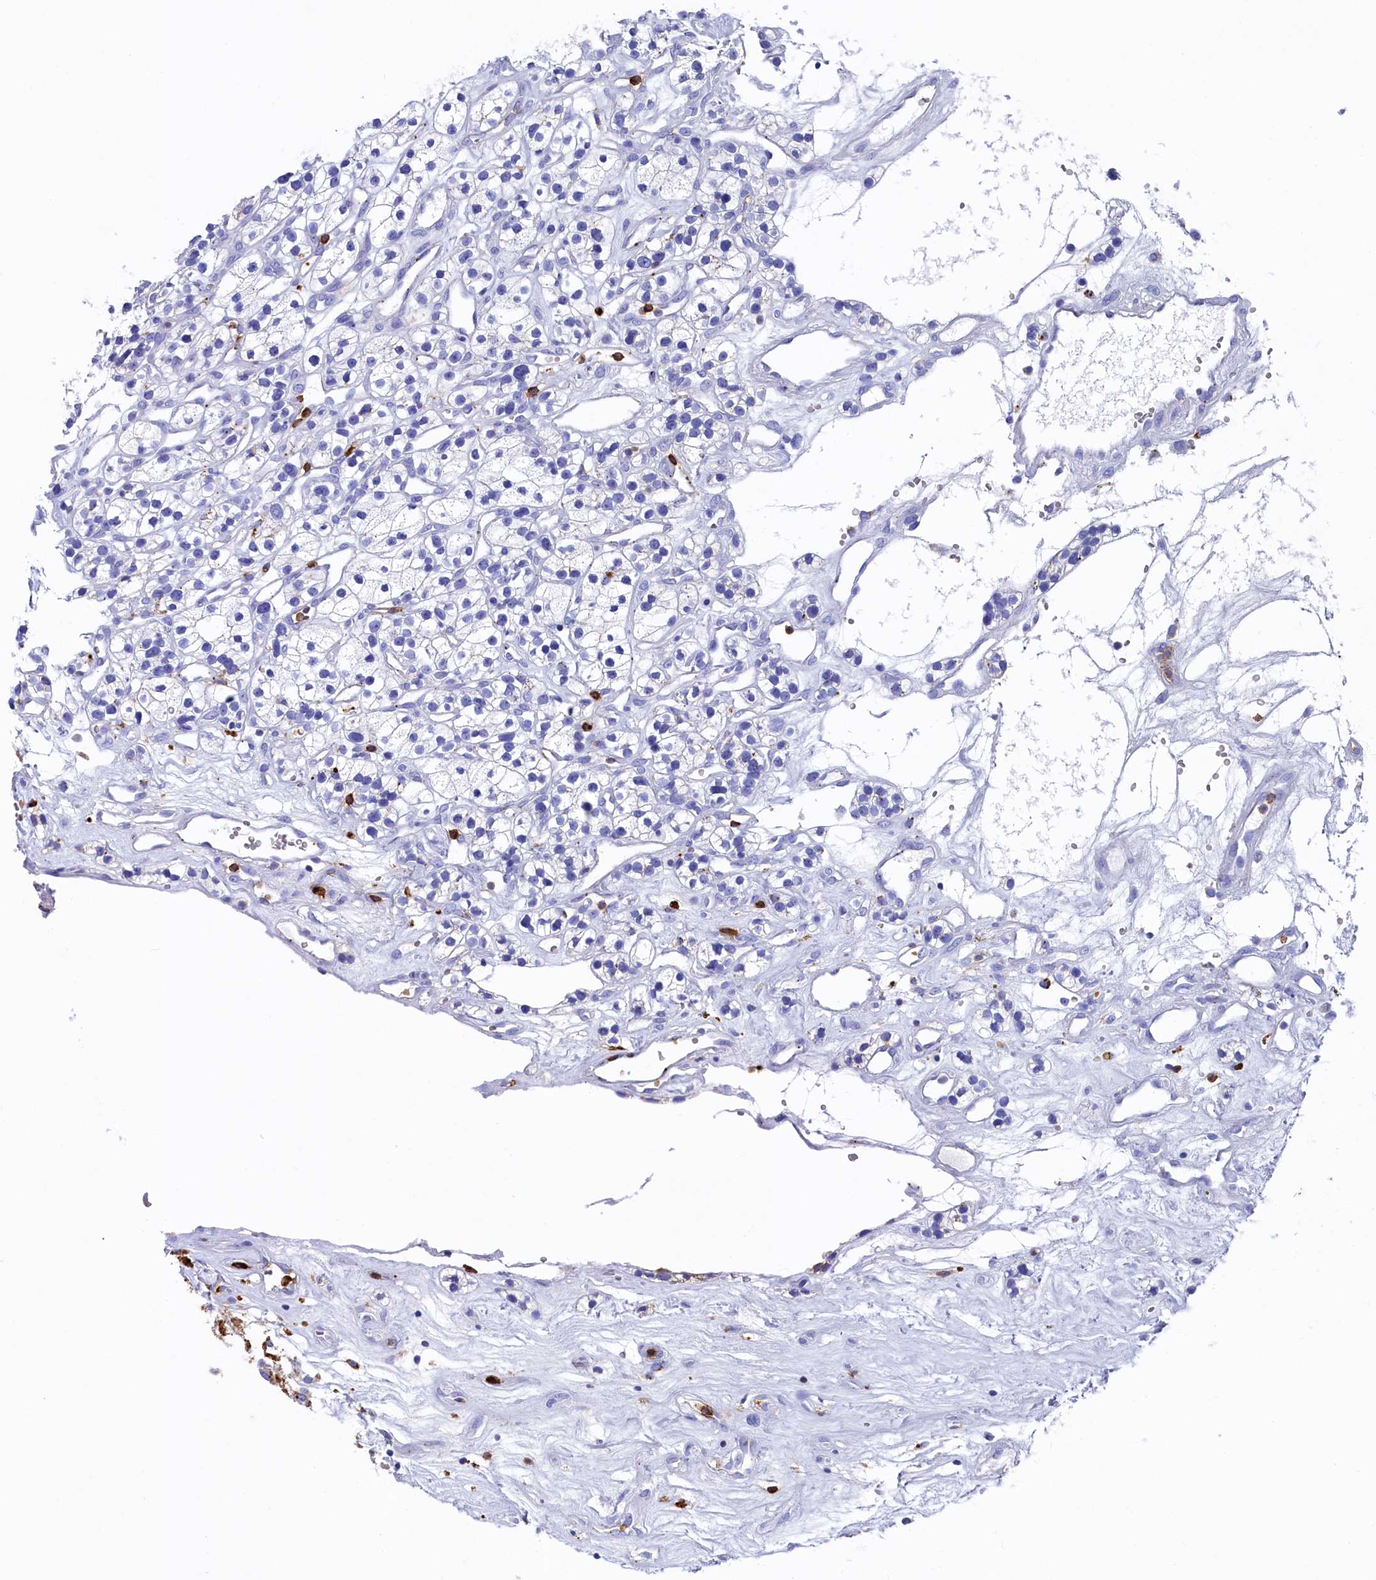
{"staining": {"intensity": "negative", "quantity": "none", "location": "none"}, "tissue": "renal cancer", "cell_type": "Tumor cells", "image_type": "cancer", "snomed": [{"axis": "morphology", "description": "Adenocarcinoma, NOS"}, {"axis": "topography", "description": "Kidney"}], "caption": "Image shows no significant protein staining in tumor cells of renal adenocarcinoma. (Stains: DAB (3,3'-diaminobenzidine) immunohistochemistry with hematoxylin counter stain, Microscopy: brightfield microscopy at high magnification).", "gene": "PLAC8", "patient": {"sex": "female", "age": 57}}